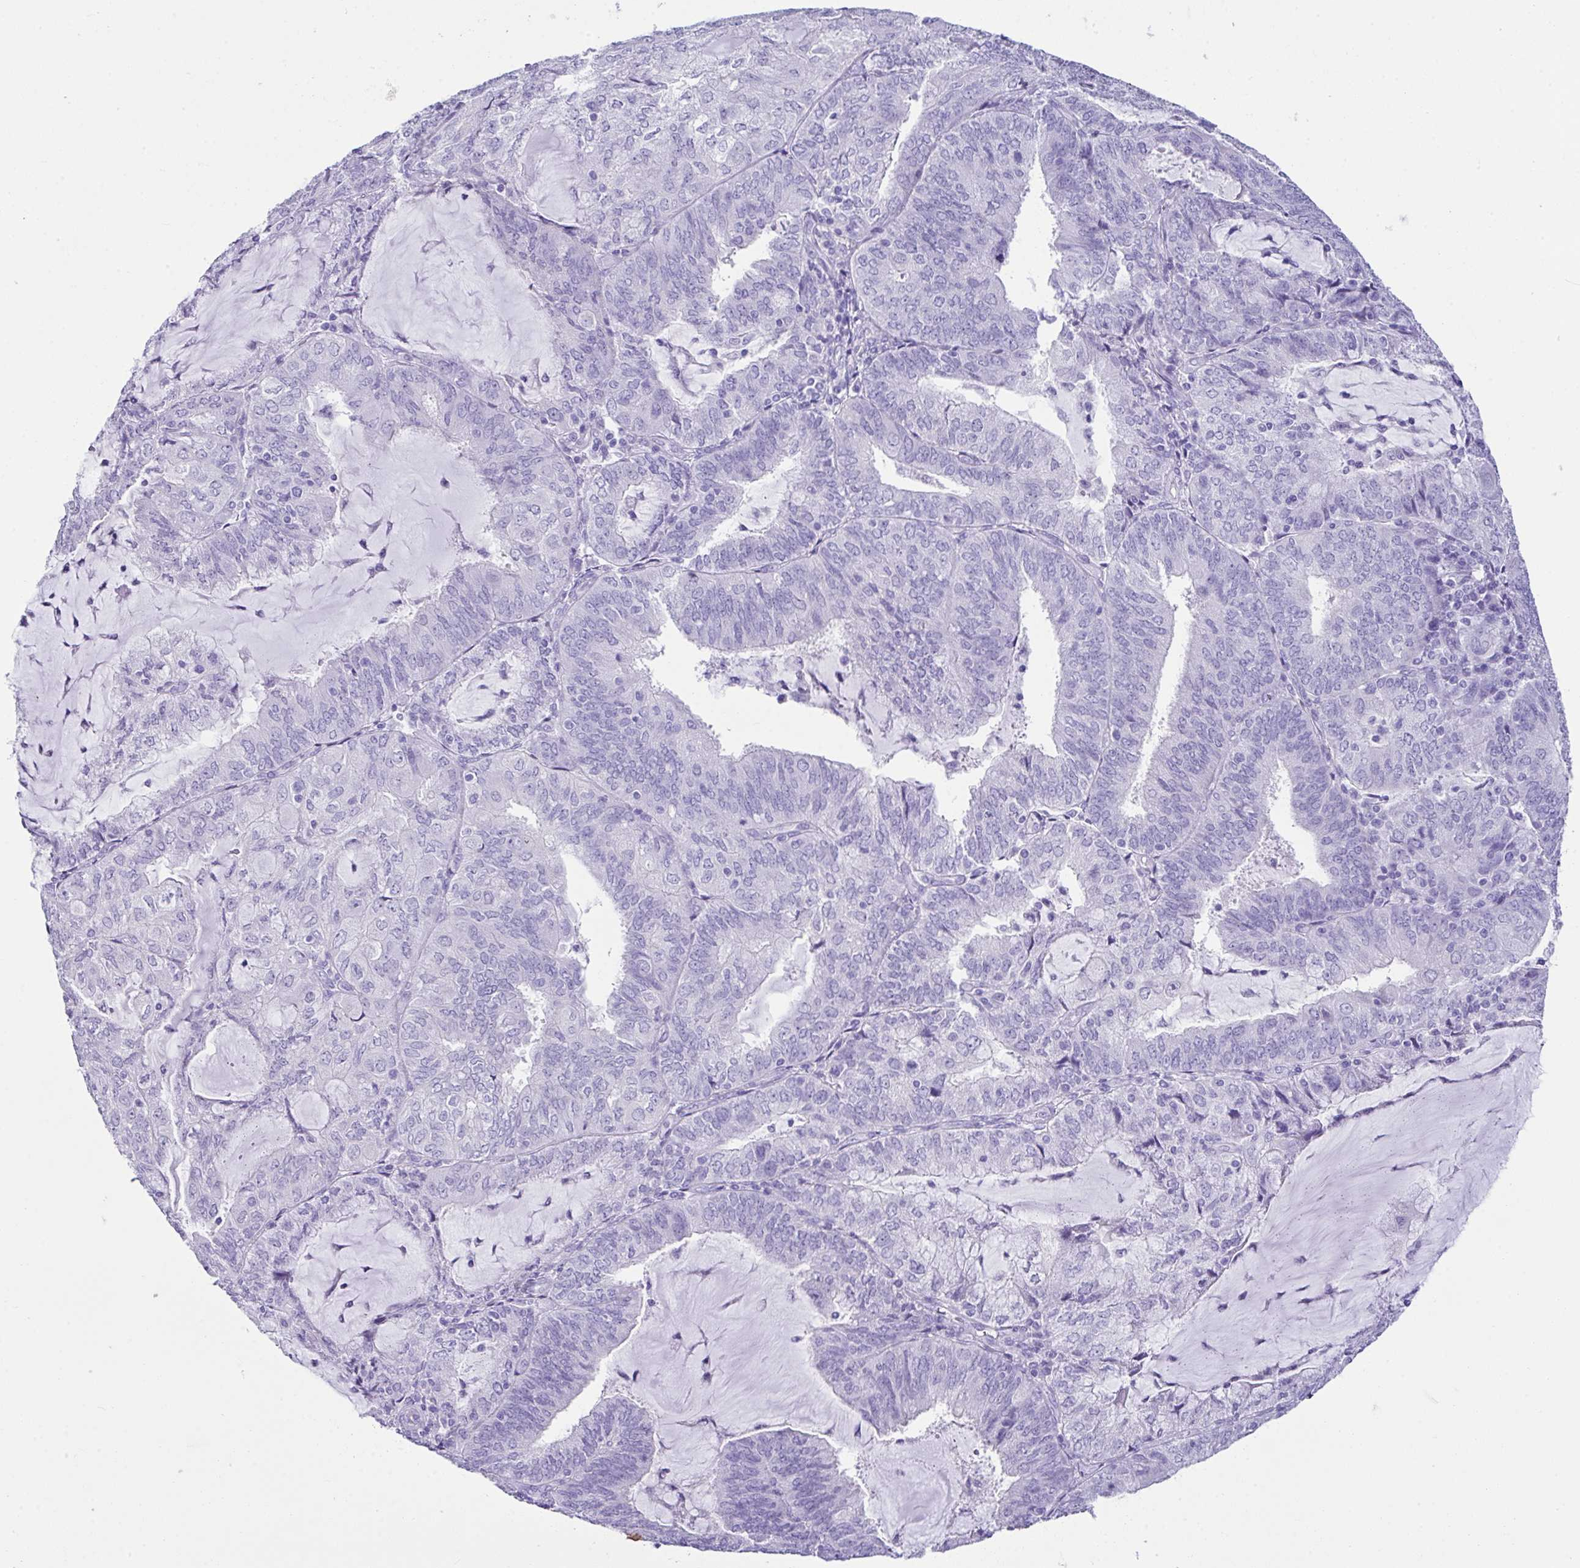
{"staining": {"intensity": "negative", "quantity": "none", "location": "none"}, "tissue": "endometrial cancer", "cell_type": "Tumor cells", "image_type": "cancer", "snomed": [{"axis": "morphology", "description": "Adenocarcinoma, NOS"}, {"axis": "topography", "description": "Endometrium"}], "caption": "Tumor cells are negative for brown protein staining in endometrial cancer.", "gene": "LGALS4", "patient": {"sex": "female", "age": 81}}